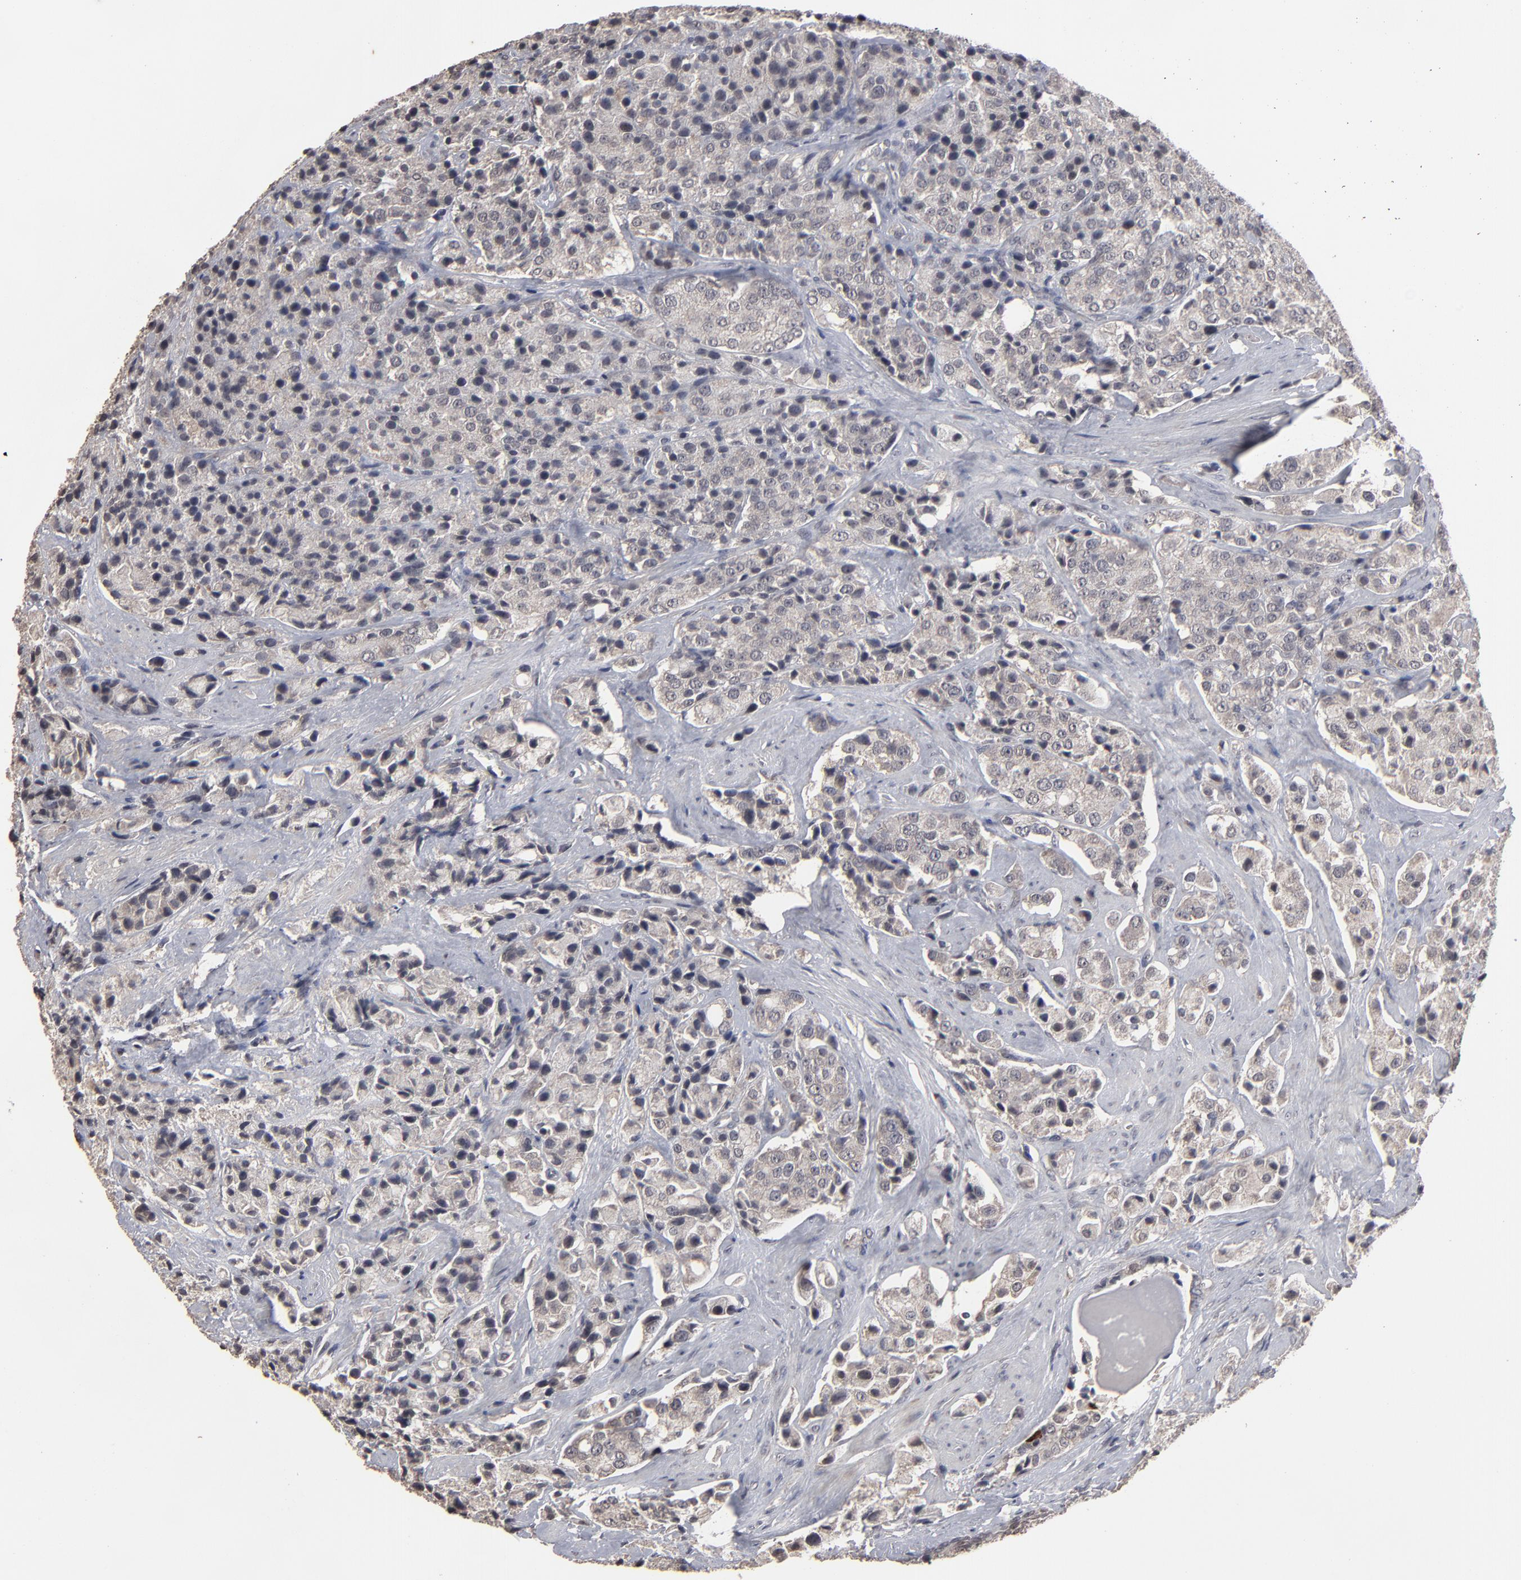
{"staining": {"intensity": "weak", "quantity": ">75%", "location": "cytoplasmic/membranous"}, "tissue": "prostate cancer", "cell_type": "Tumor cells", "image_type": "cancer", "snomed": [{"axis": "morphology", "description": "Adenocarcinoma, Medium grade"}, {"axis": "topography", "description": "Prostate"}], "caption": "Human prostate cancer stained for a protein (brown) displays weak cytoplasmic/membranous positive staining in approximately >75% of tumor cells.", "gene": "SLC22A17", "patient": {"sex": "male", "age": 70}}